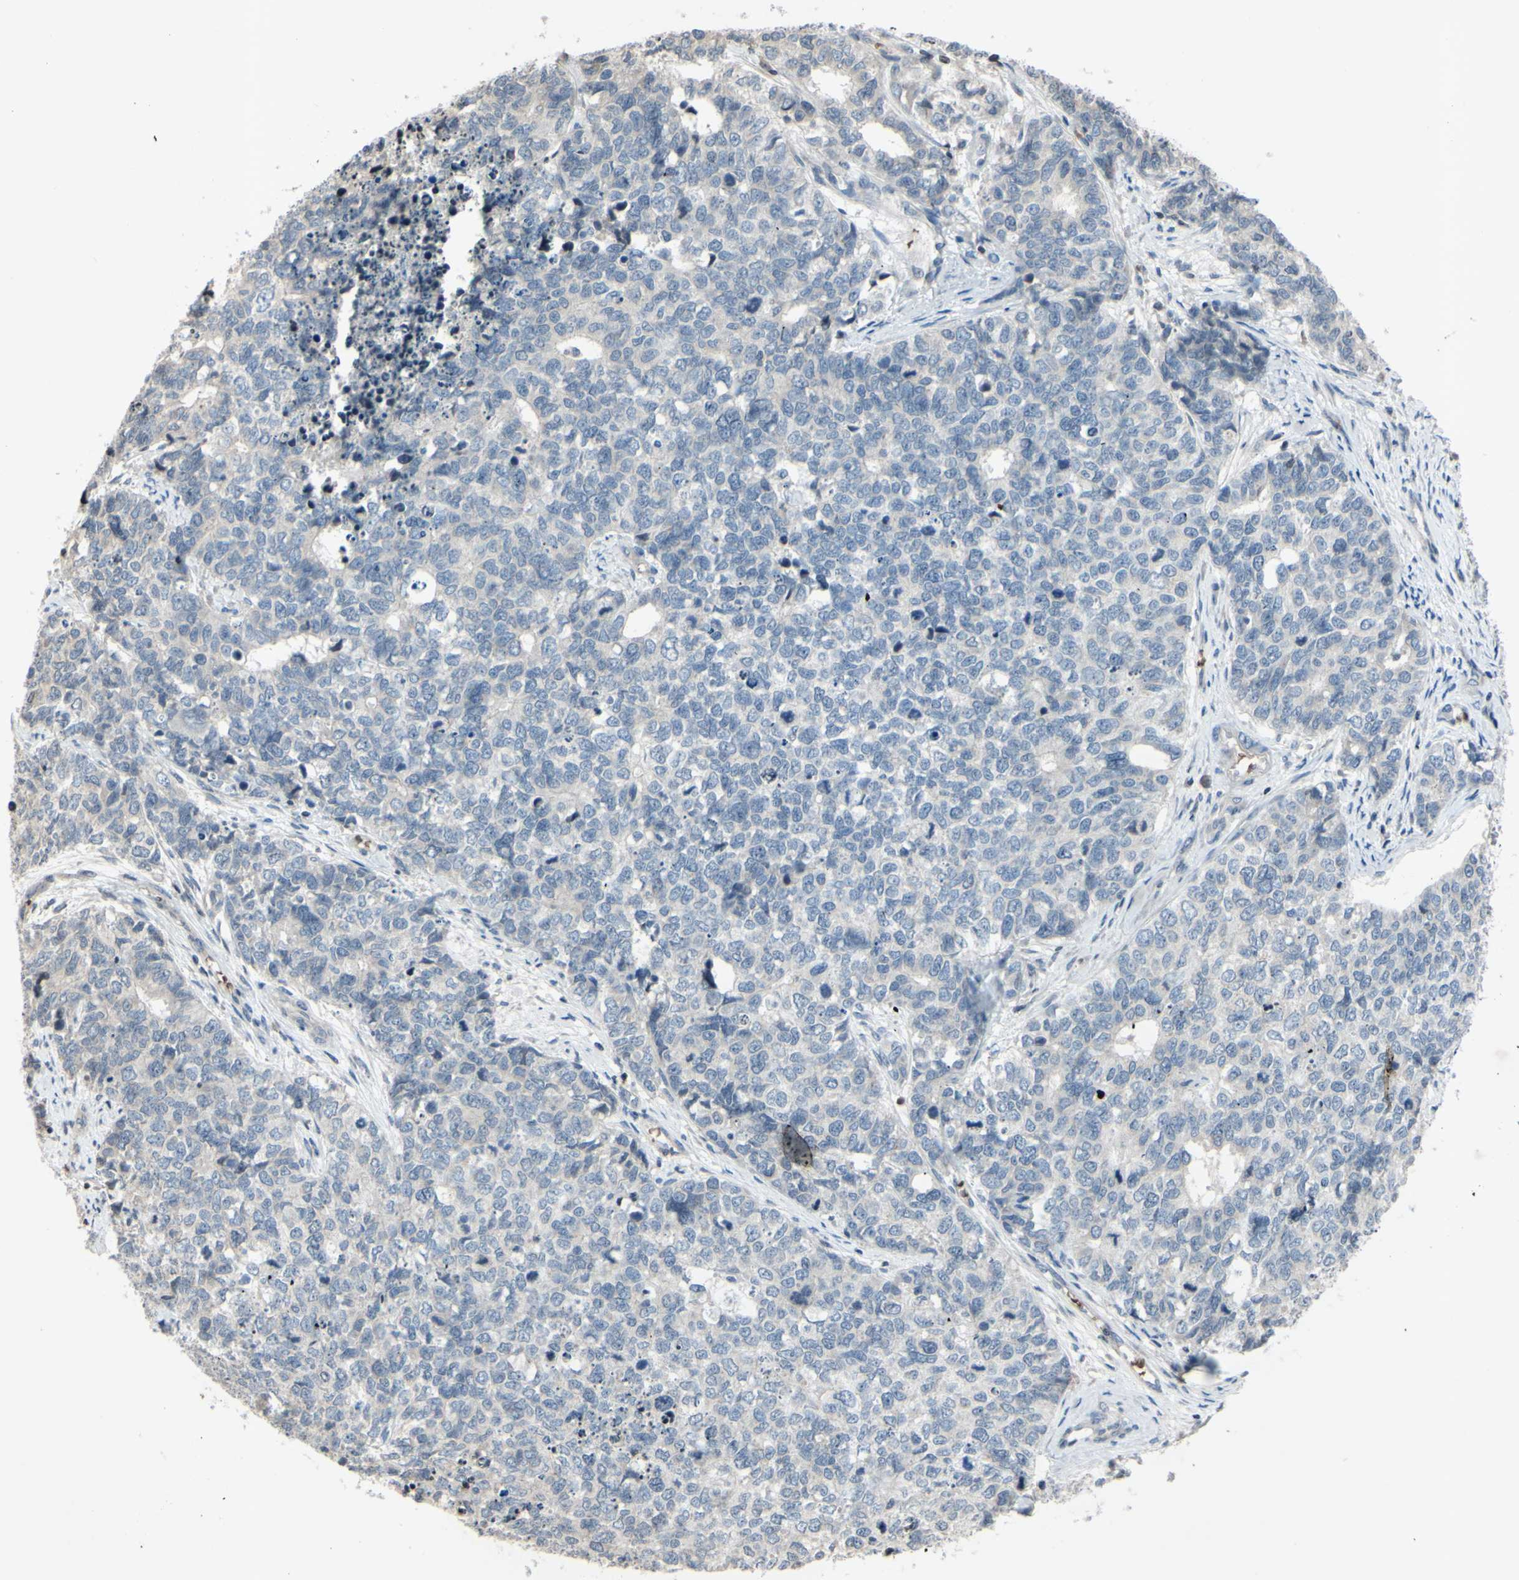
{"staining": {"intensity": "negative", "quantity": "none", "location": "none"}, "tissue": "cervical cancer", "cell_type": "Tumor cells", "image_type": "cancer", "snomed": [{"axis": "morphology", "description": "Squamous cell carcinoma, NOS"}, {"axis": "topography", "description": "Cervix"}], "caption": "Immunohistochemical staining of human cervical squamous cell carcinoma exhibits no significant staining in tumor cells.", "gene": "ARG1", "patient": {"sex": "female", "age": 63}}